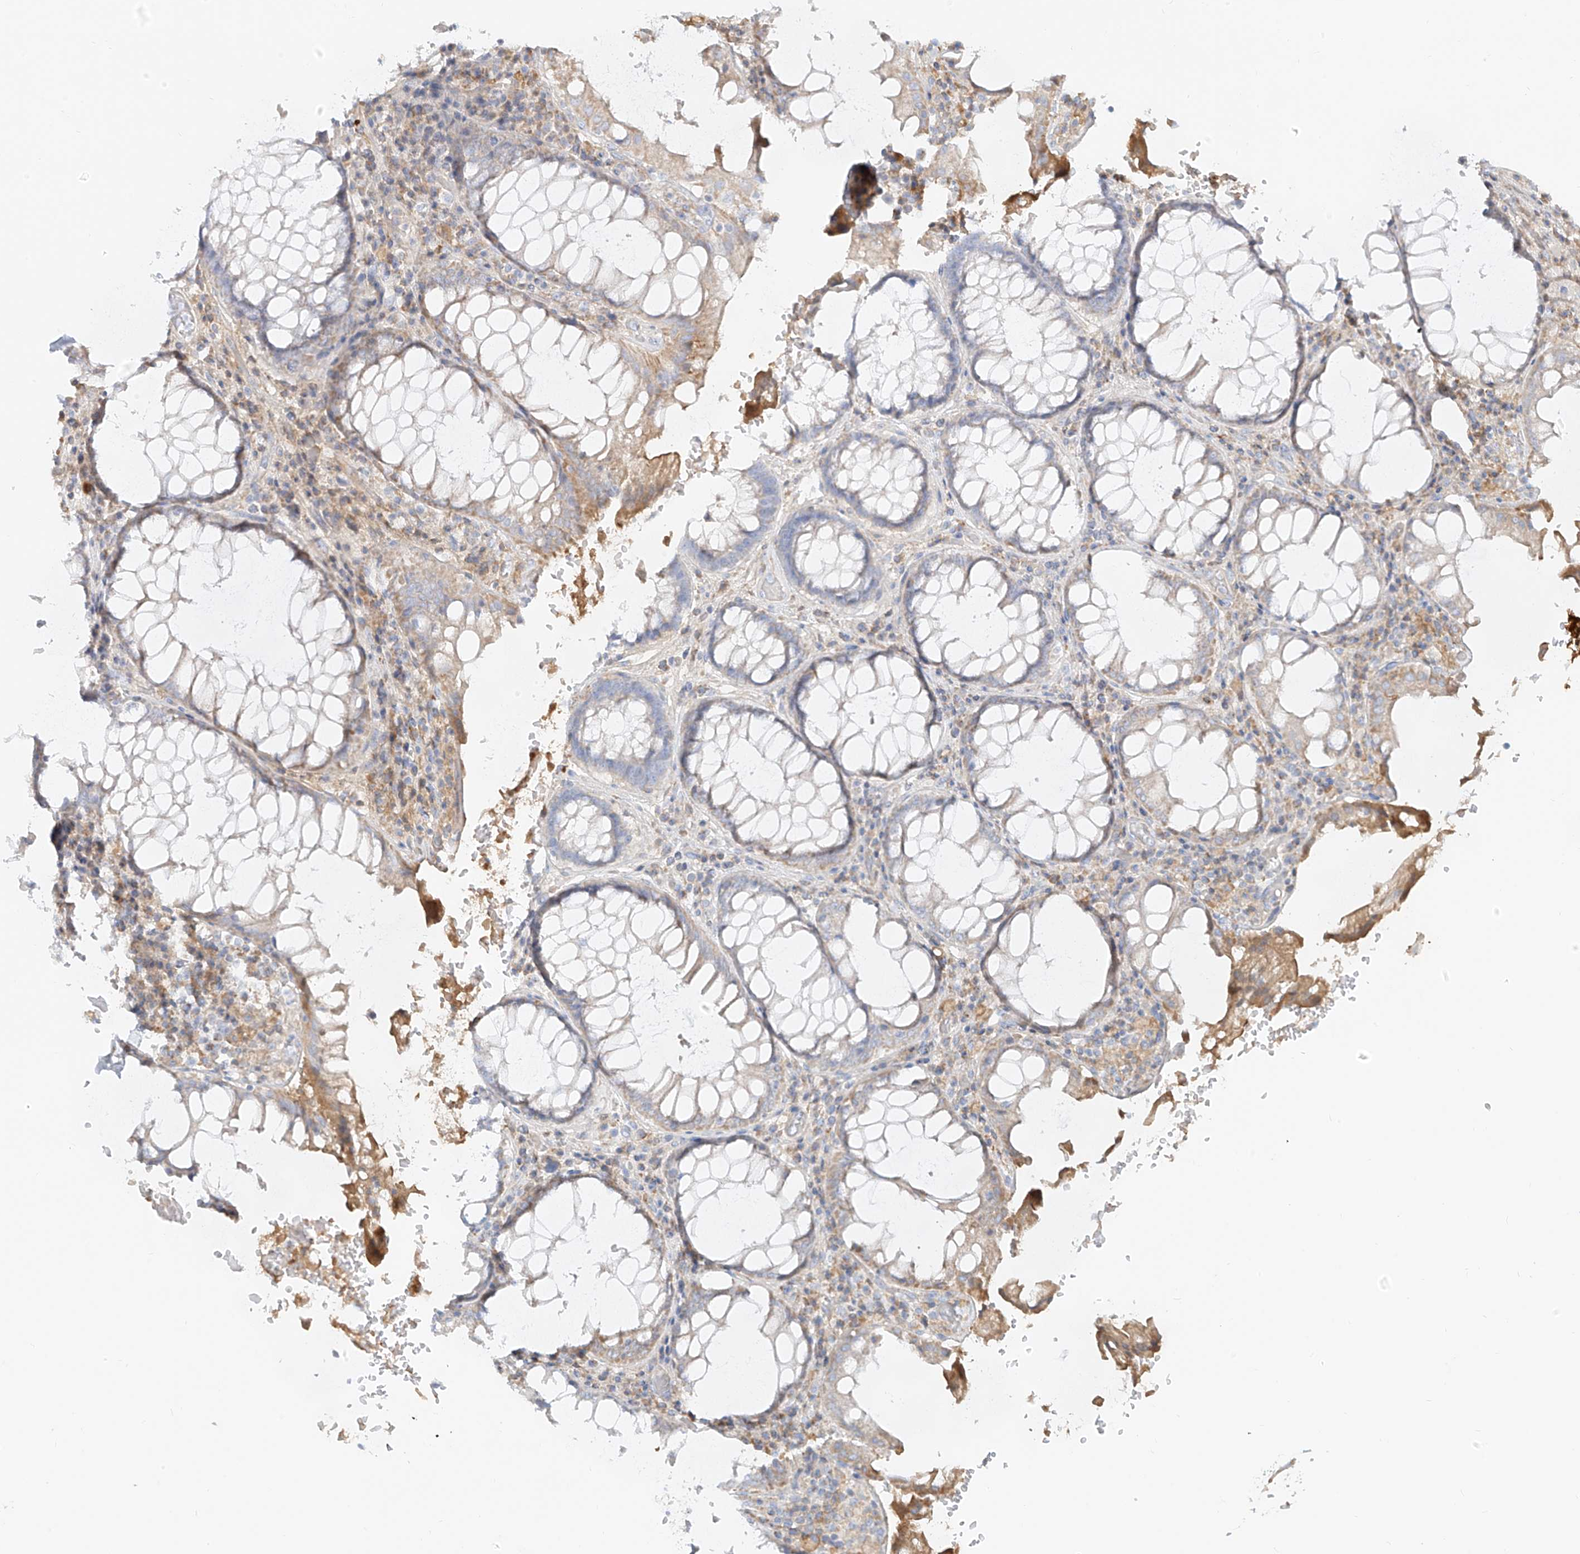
{"staining": {"intensity": "moderate", "quantity": "<25%", "location": "cytoplasmic/membranous"}, "tissue": "rectum", "cell_type": "Glandular cells", "image_type": "normal", "snomed": [{"axis": "morphology", "description": "Normal tissue, NOS"}, {"axis": "topography", "description": "Rectum"}], "caption": "The photomicrograph exhibits staining of unremarkable rectum, revealing moderate cytoplasmic/membranous protein staining (brown color) within glandular cells. (Stains: DAB (3,3'-diaminobenzidine) in brown, nuclei in blue, Microscopy: brightfield microscopy at high magnification).", "gene": "OCSTAMP", "patient": {"sex": "male", "age": 64}}